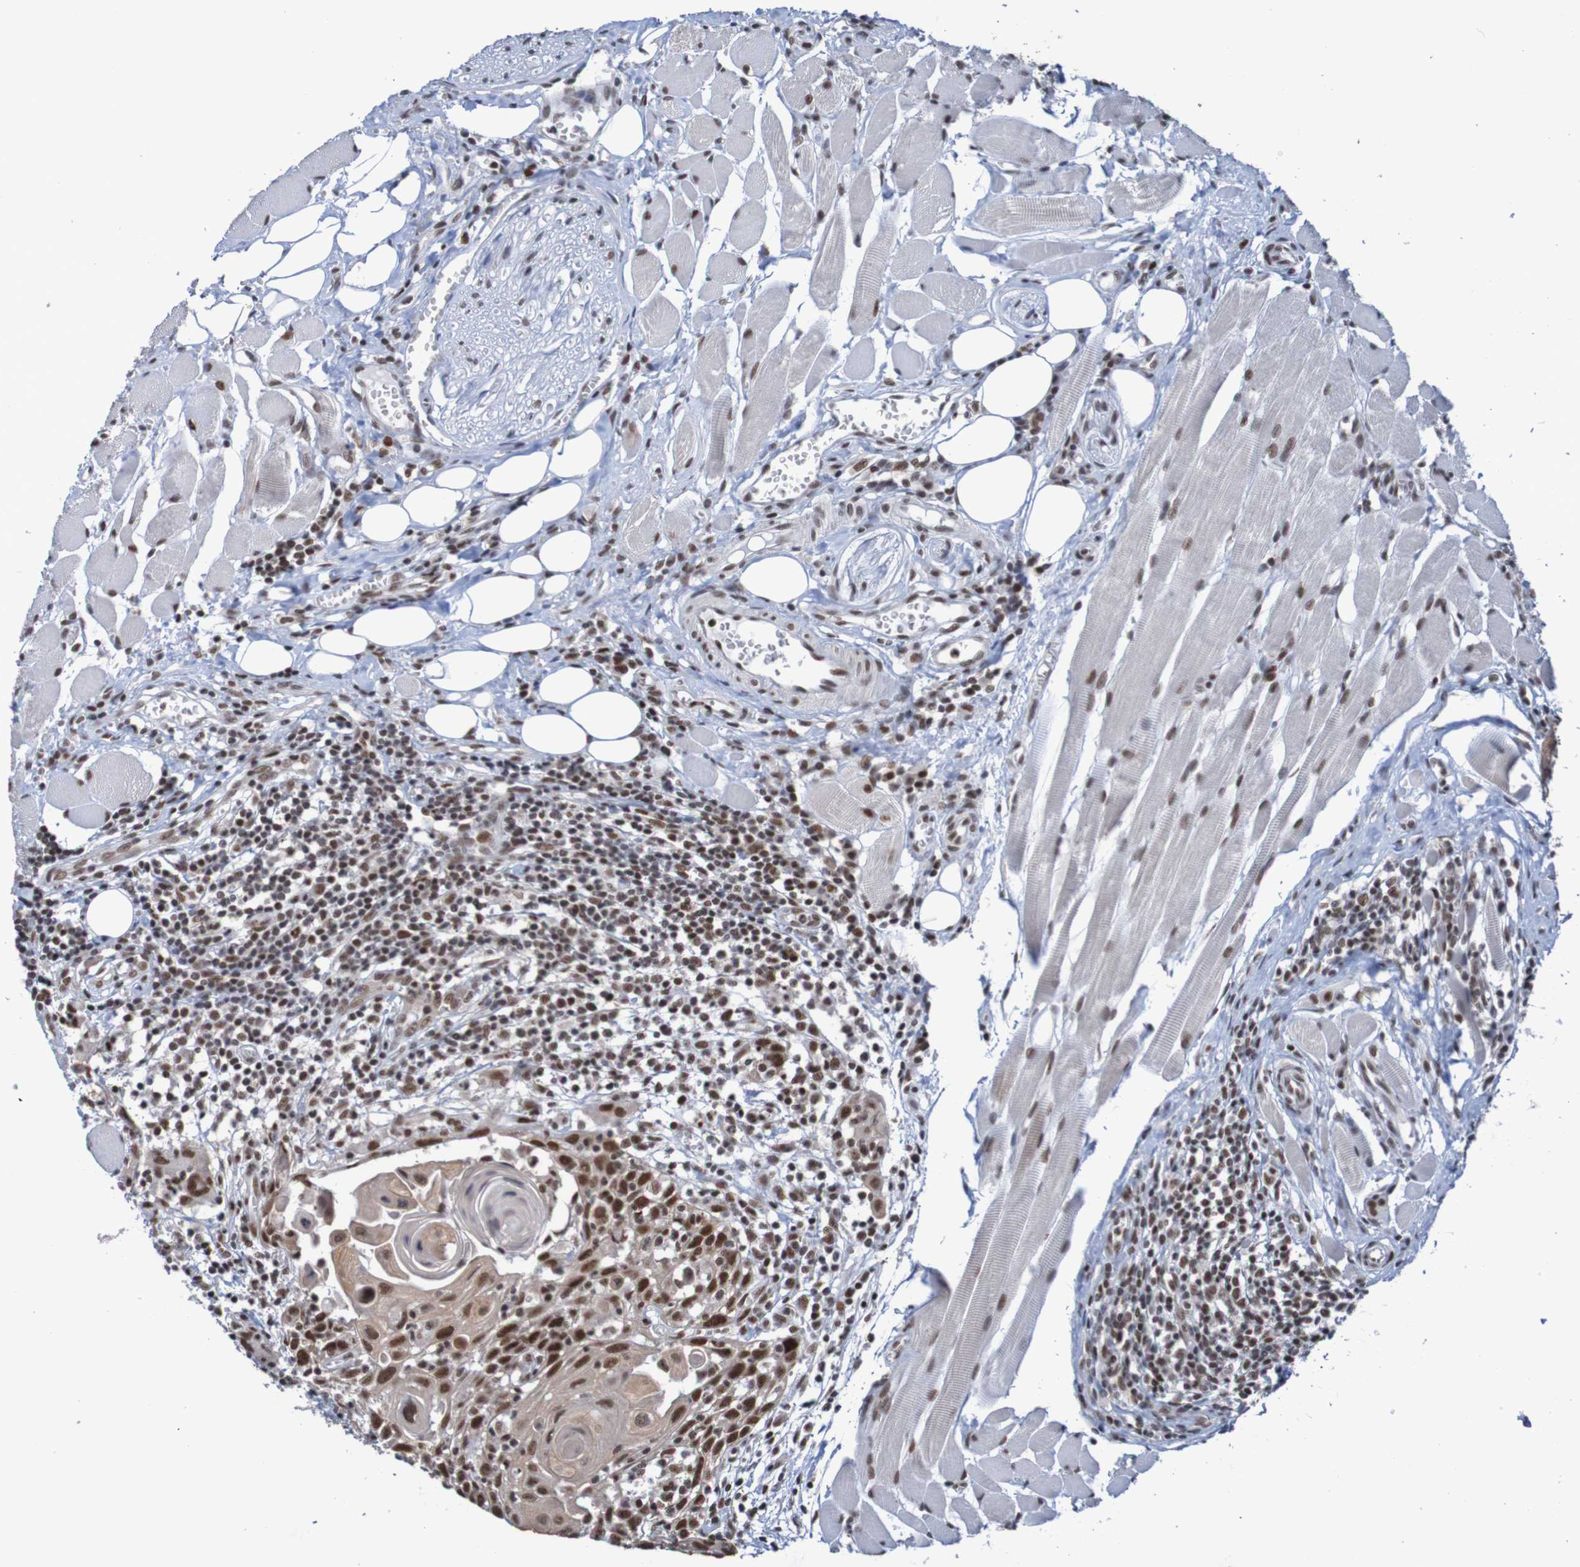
{"staining": {"intensity": "strong", "quantity": ">75%", "location": "cytoplasmic/membranous,nuclear"}, "tissue": "head and neck cancer", "cell_type": "Tumor cells", "image_type": "cancer", "snomed": [{"axis": "morphology", "description": "Squamous cell carcinoma, NOS"}, {"axis": "topography", "description": "Oral tissue"}, {"axis": "topography", "description": "Head-Neck"}], "caption": "Strong cytoplasmic/membranous and nuclear positivity is identified in about >75% of tumor cells in head and neck squamous cell carcinoma. The protein of interest is shown in brown color, while the nuclei are stained blue.", "gene": "CDC5L", "patient": {"sex": "female", "age": 50}}